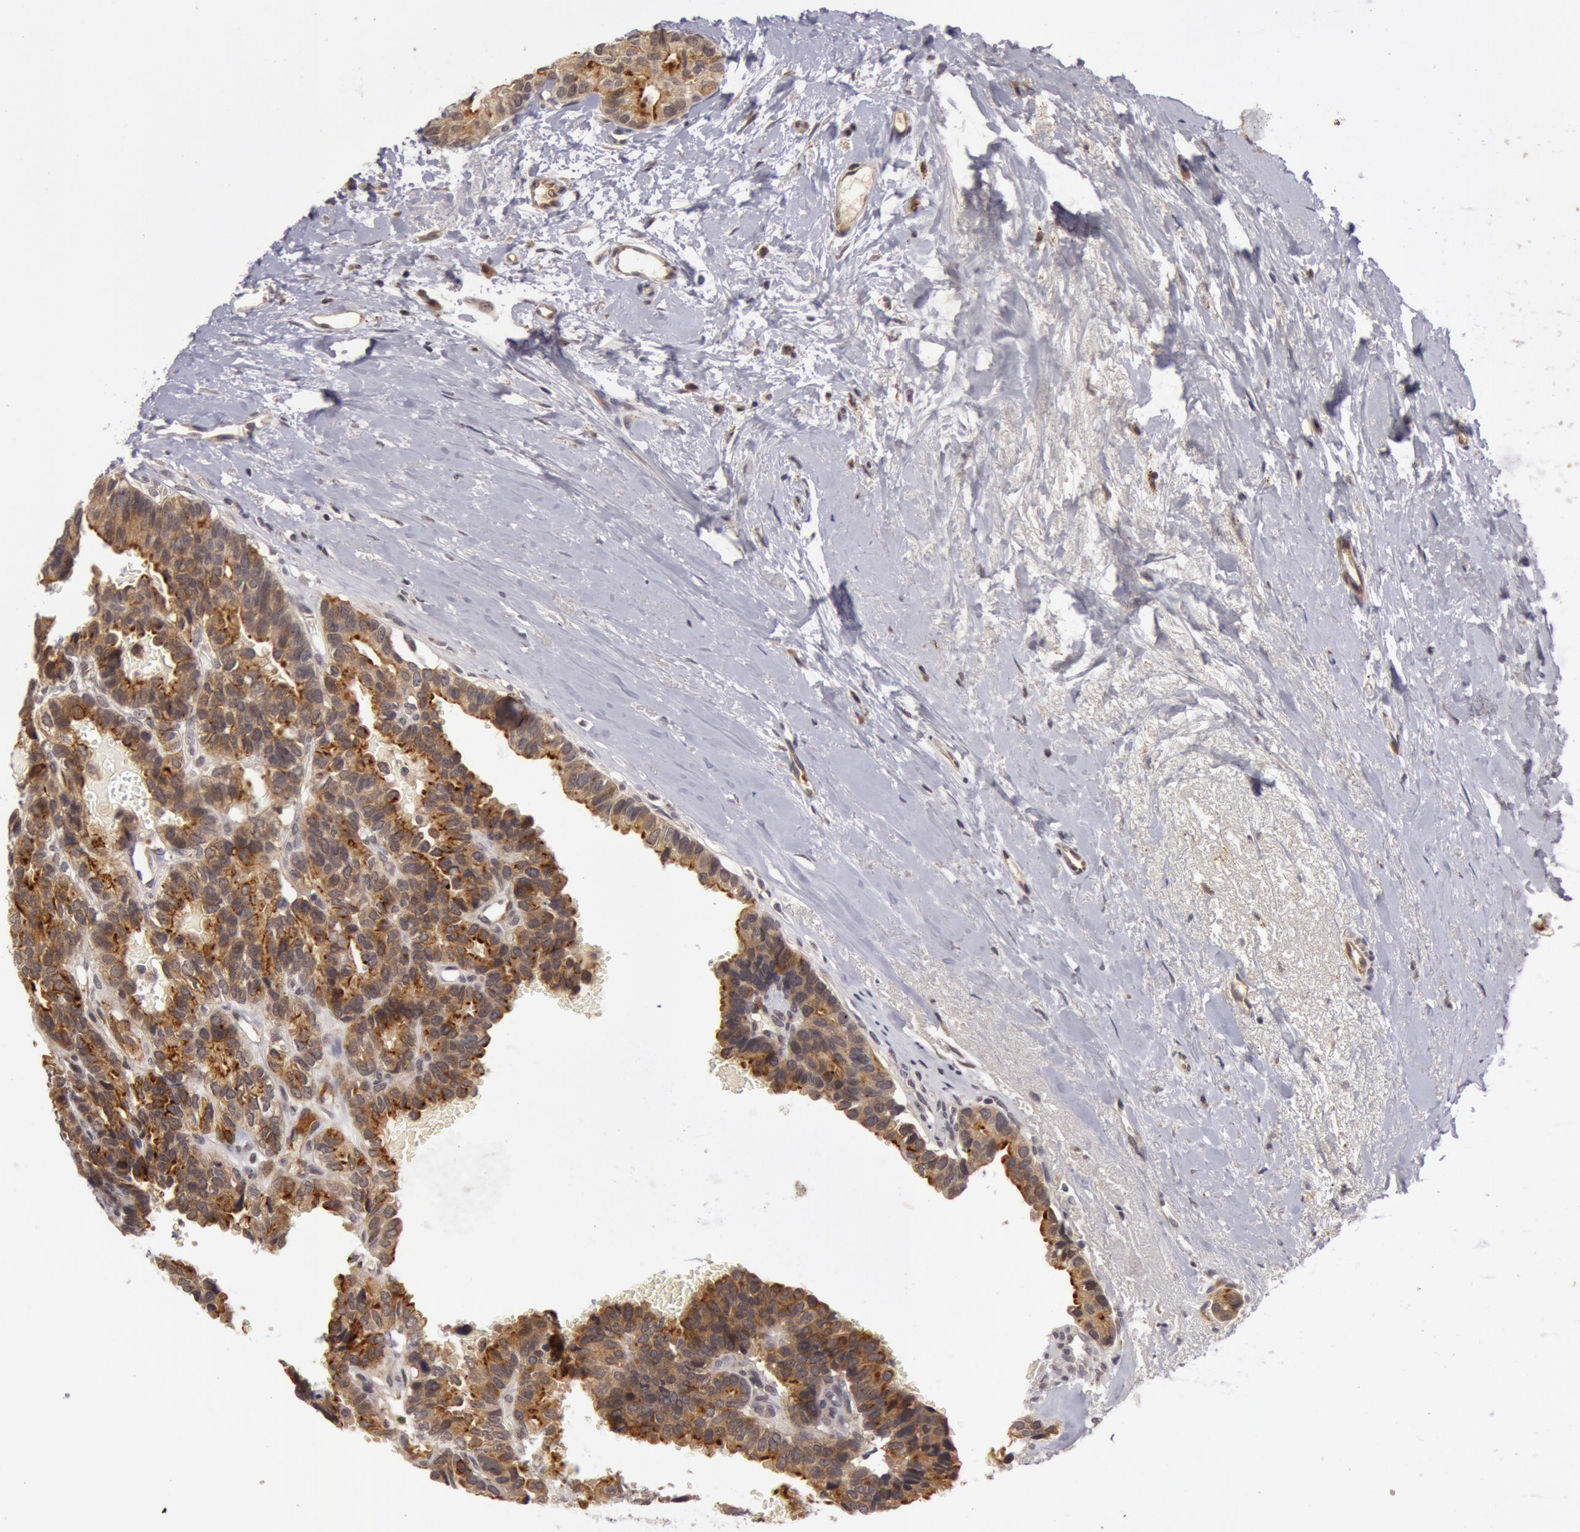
{"staining": {"intensity": "strong", "quantity": "25%-75%", "location": "cytoplasmic/membranous"}, "tissue": "breast cancer", "cell_type": "Tumor cells", "image_type": "cancer", "snomed": [{"axis": "morphology", "description": "Duct carcinoma"}, {"axis": "topography", "description": "Breast"}], "caption": "Human breast cancer stained for a protein (brown) exhibits strong cytoplasmic/membranous positive positivity in approximately 25%-75% of tumor cells.", "gene": "SYTL4", "patient": {"sex": "female", "age": 69}}